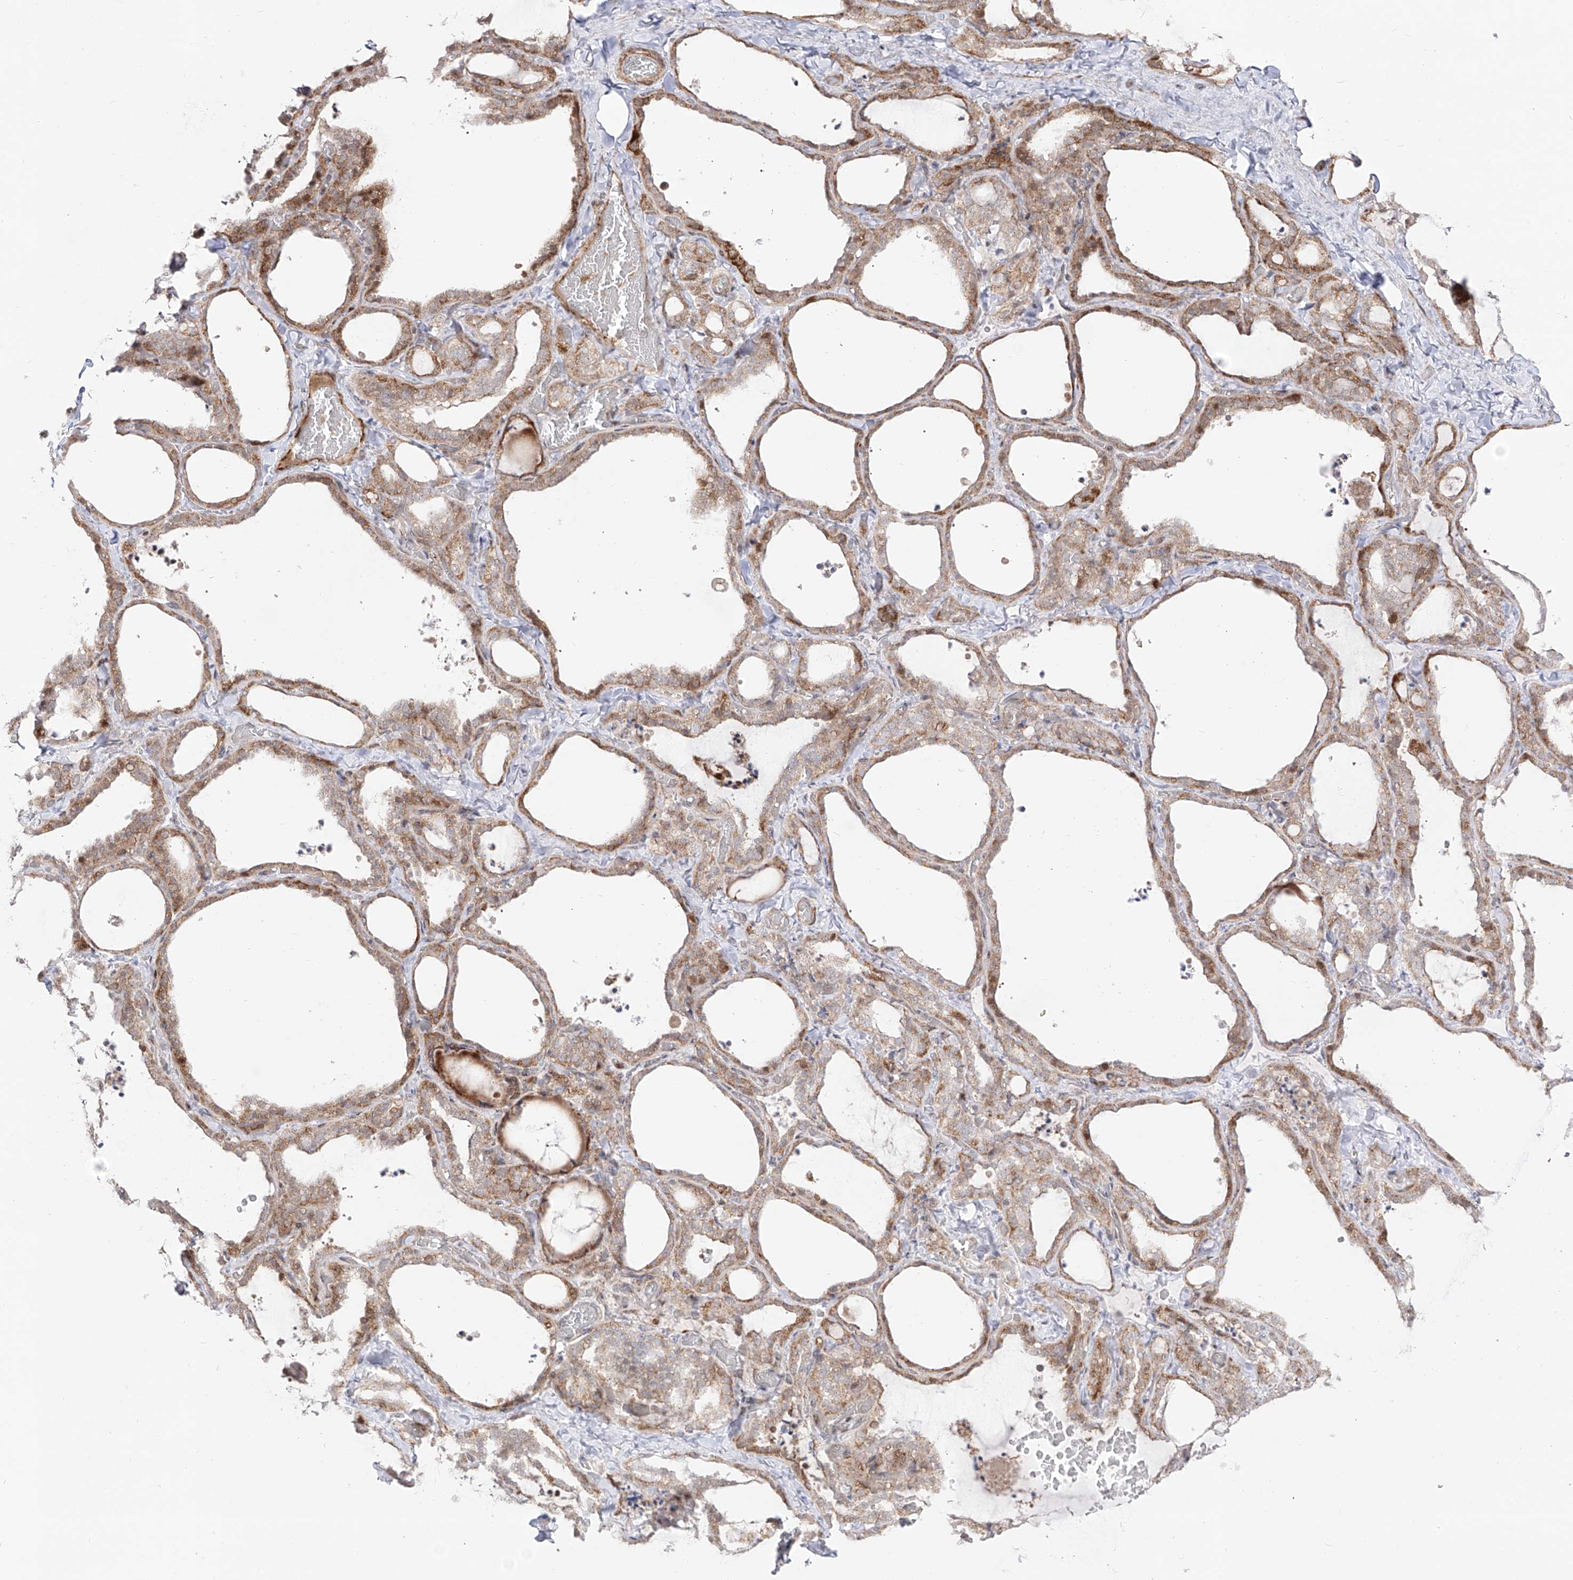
{"staining": {"intensity": "moderate", "quantity": ">75%", "location": "cytoplasmic/membranous"}, "tissue": "thyroid gland", "cell_type": "Glandular cells", "image_type": "normal", "snomed": [{"axis": "morphology", "description": "Normal tissue, NOS"}, {"axis": "topography", "description": "Thyroid gland"}], "caption": "Protein staining shows moderate cytoplasmic/membranous expression in approximately >75% of glandular cells in benign thyroid gland.", "gene": "ZNF180", "patient": {"sex": "female", "age": 22}}